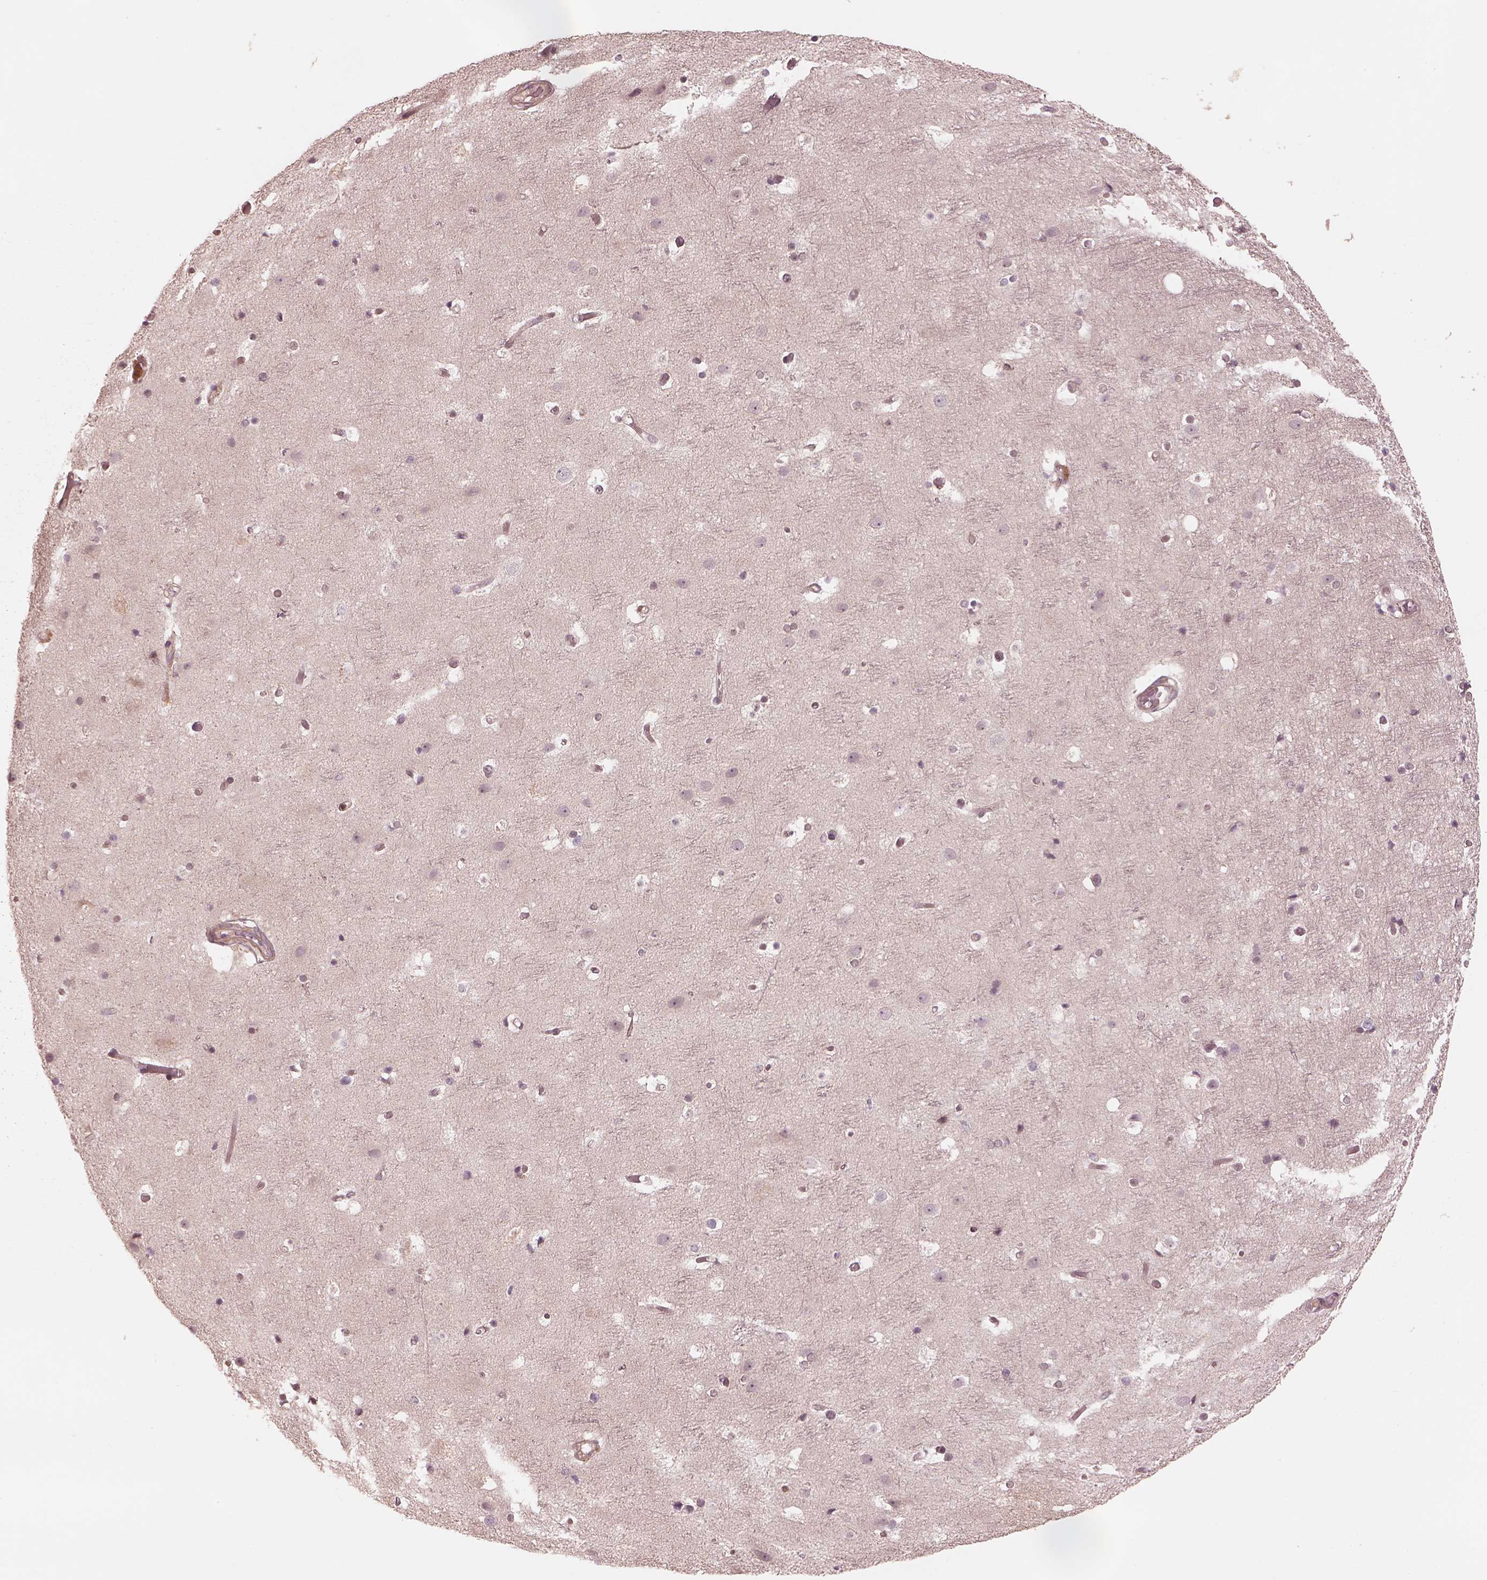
{"staining": {"intensity": "negative", "quantity": "none", "location": "none"}, "tissue": "cerebral cortex", "cell_type": "Endothelial cells", "image_type": "normal", "snomed": [{"axis": "morphology", "description": "Normal tissue, NOS"}, {"axis": "topography", "description": "Cerebral cortex"}], "caption": "The image displays no staining of endothelial cells in benign cerebral cortex. The staining was performed using DAB to visualize the protein expression in brown, while the nuclei were stained in blue with hematoxylin (Magnification: 20x).", "gene": "FAM107B", "patient": {"sex": "female", "age": 52}}